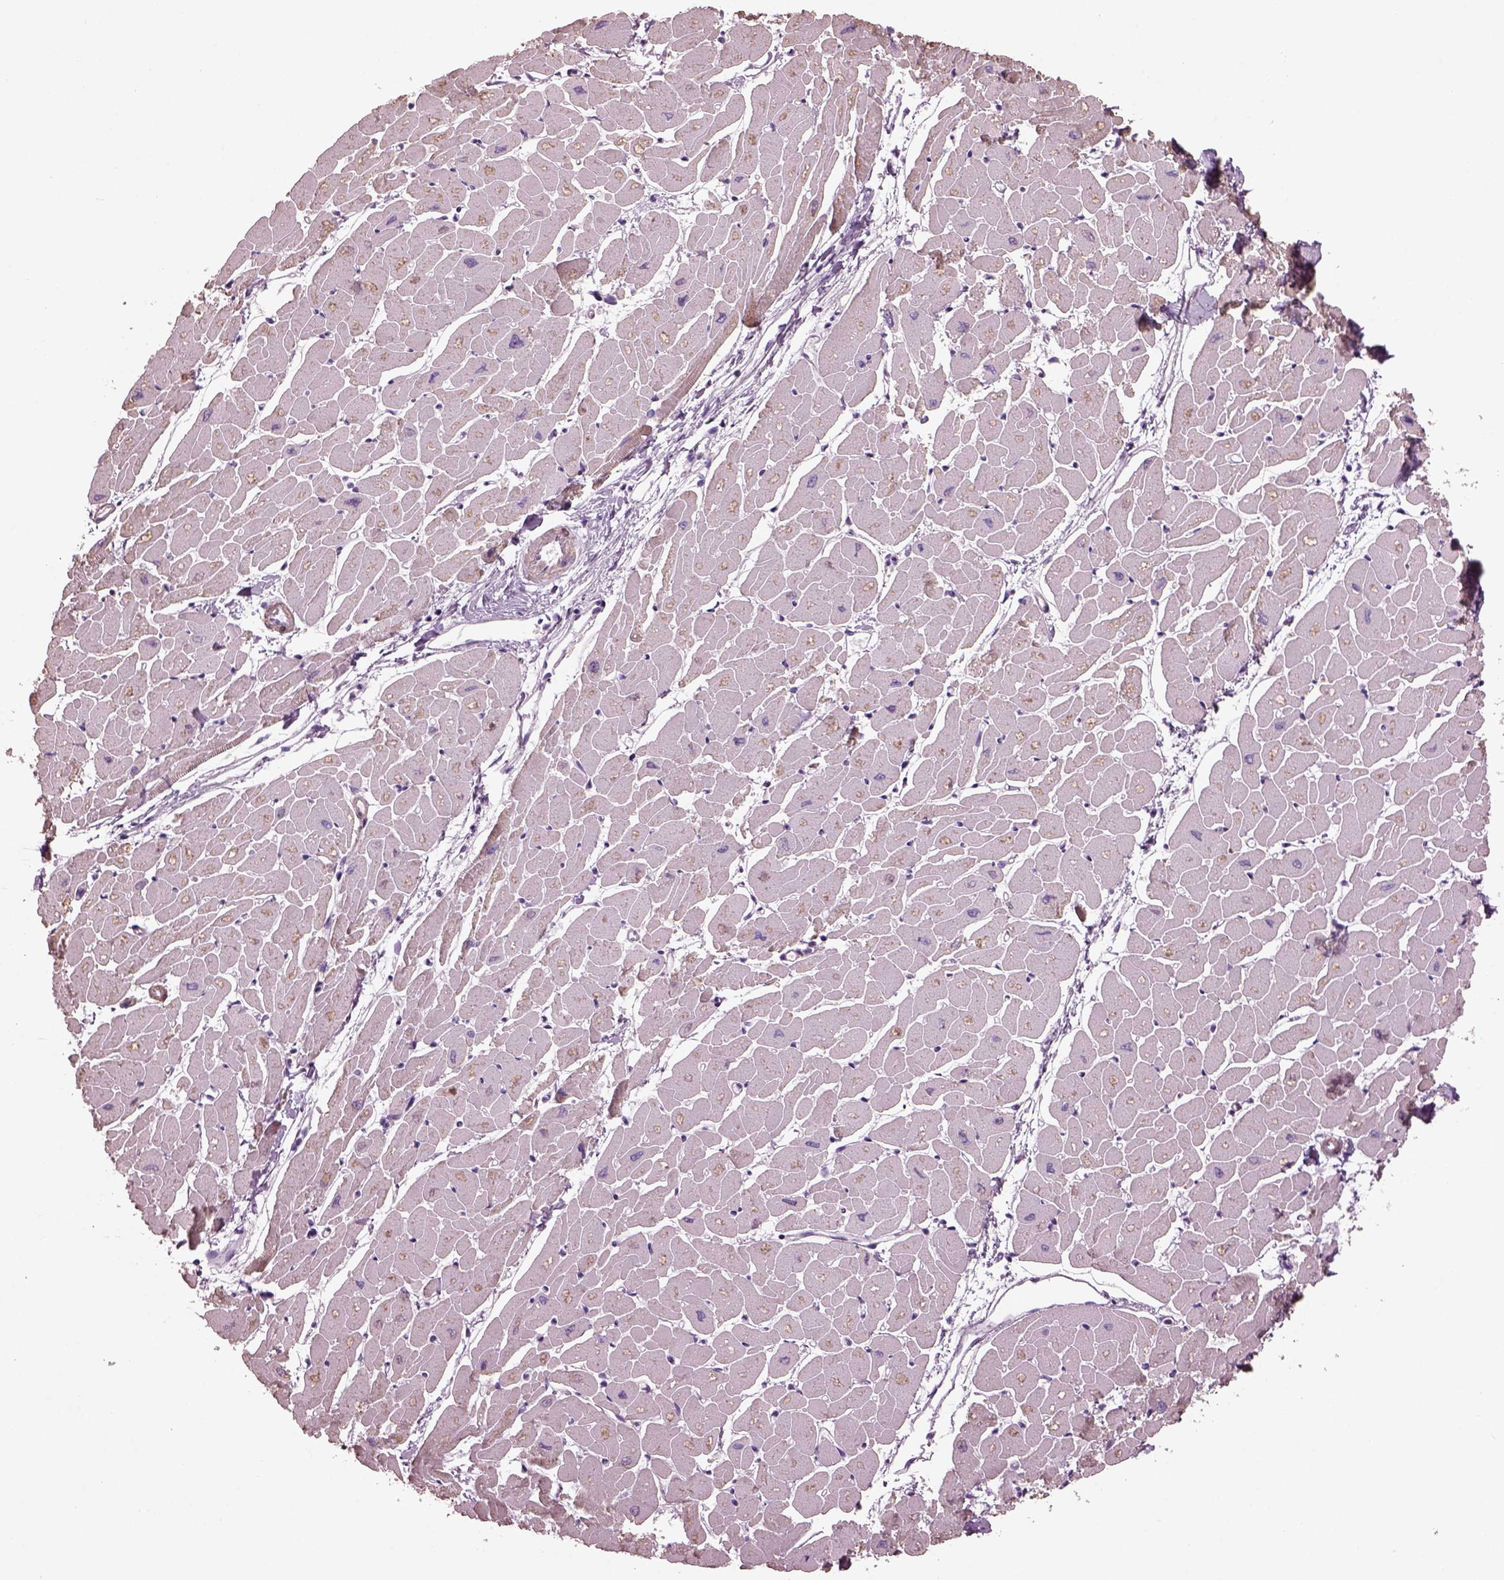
{"staining": {"intensity": "negative", "quantity": "none", "location": "none"}, "tissue": "heart muscle", "cell_type": "Cardiomyocytes", "image_type": "normal", "snomed": [{"axis": "morphology", "description": "Normal tissue, NOS"}, {"axis": "topography", "description": "Heart"}], "caption": "This is an immunohistochemistry image of normal heart muscle. There is no expression in cardiomyocytes.", "gene": "SPATA7", "patient": {"sex": "male", "age": 57}}